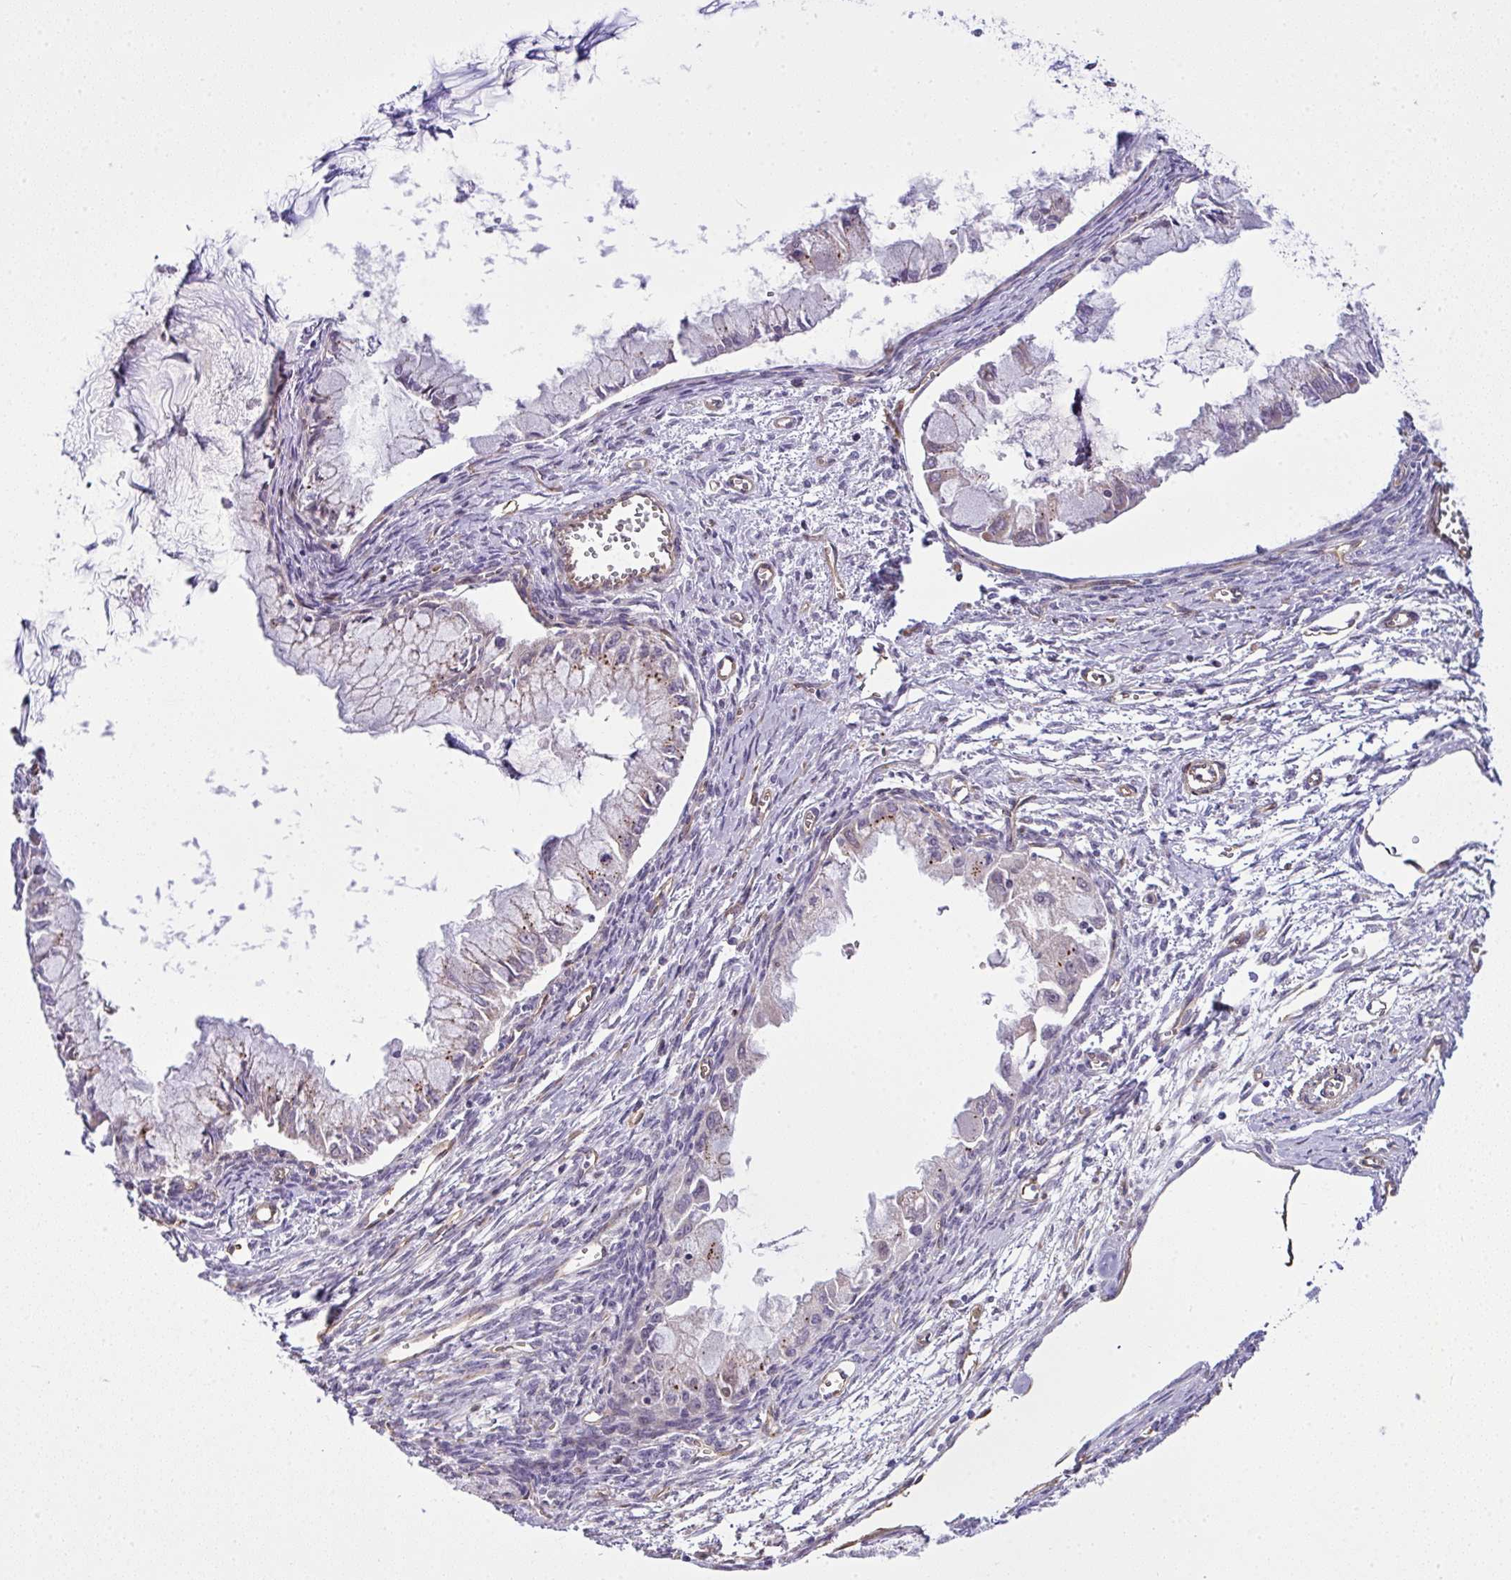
{"staining": {"intensity": "weak", "quantity": "<25%", "location": "cytoplasmic/membranous"}, "tissue": "ovarian cancer", "cell_type": "Tumor cells", "image_type": "cancer", "snomed": [{"axis": "morphology", "description": "Cystadenocarcinoma, mucinous, NOS"}, {"axis": "topography", "description": "Ovary"}], "caption": "Immunohistochemistry of ovarian cancer (mucinous cystadenocarcinoma) displays no positivity in tumor cells.", "gene": "RSKR", "patient": {"sex": "female", "age": 34}}